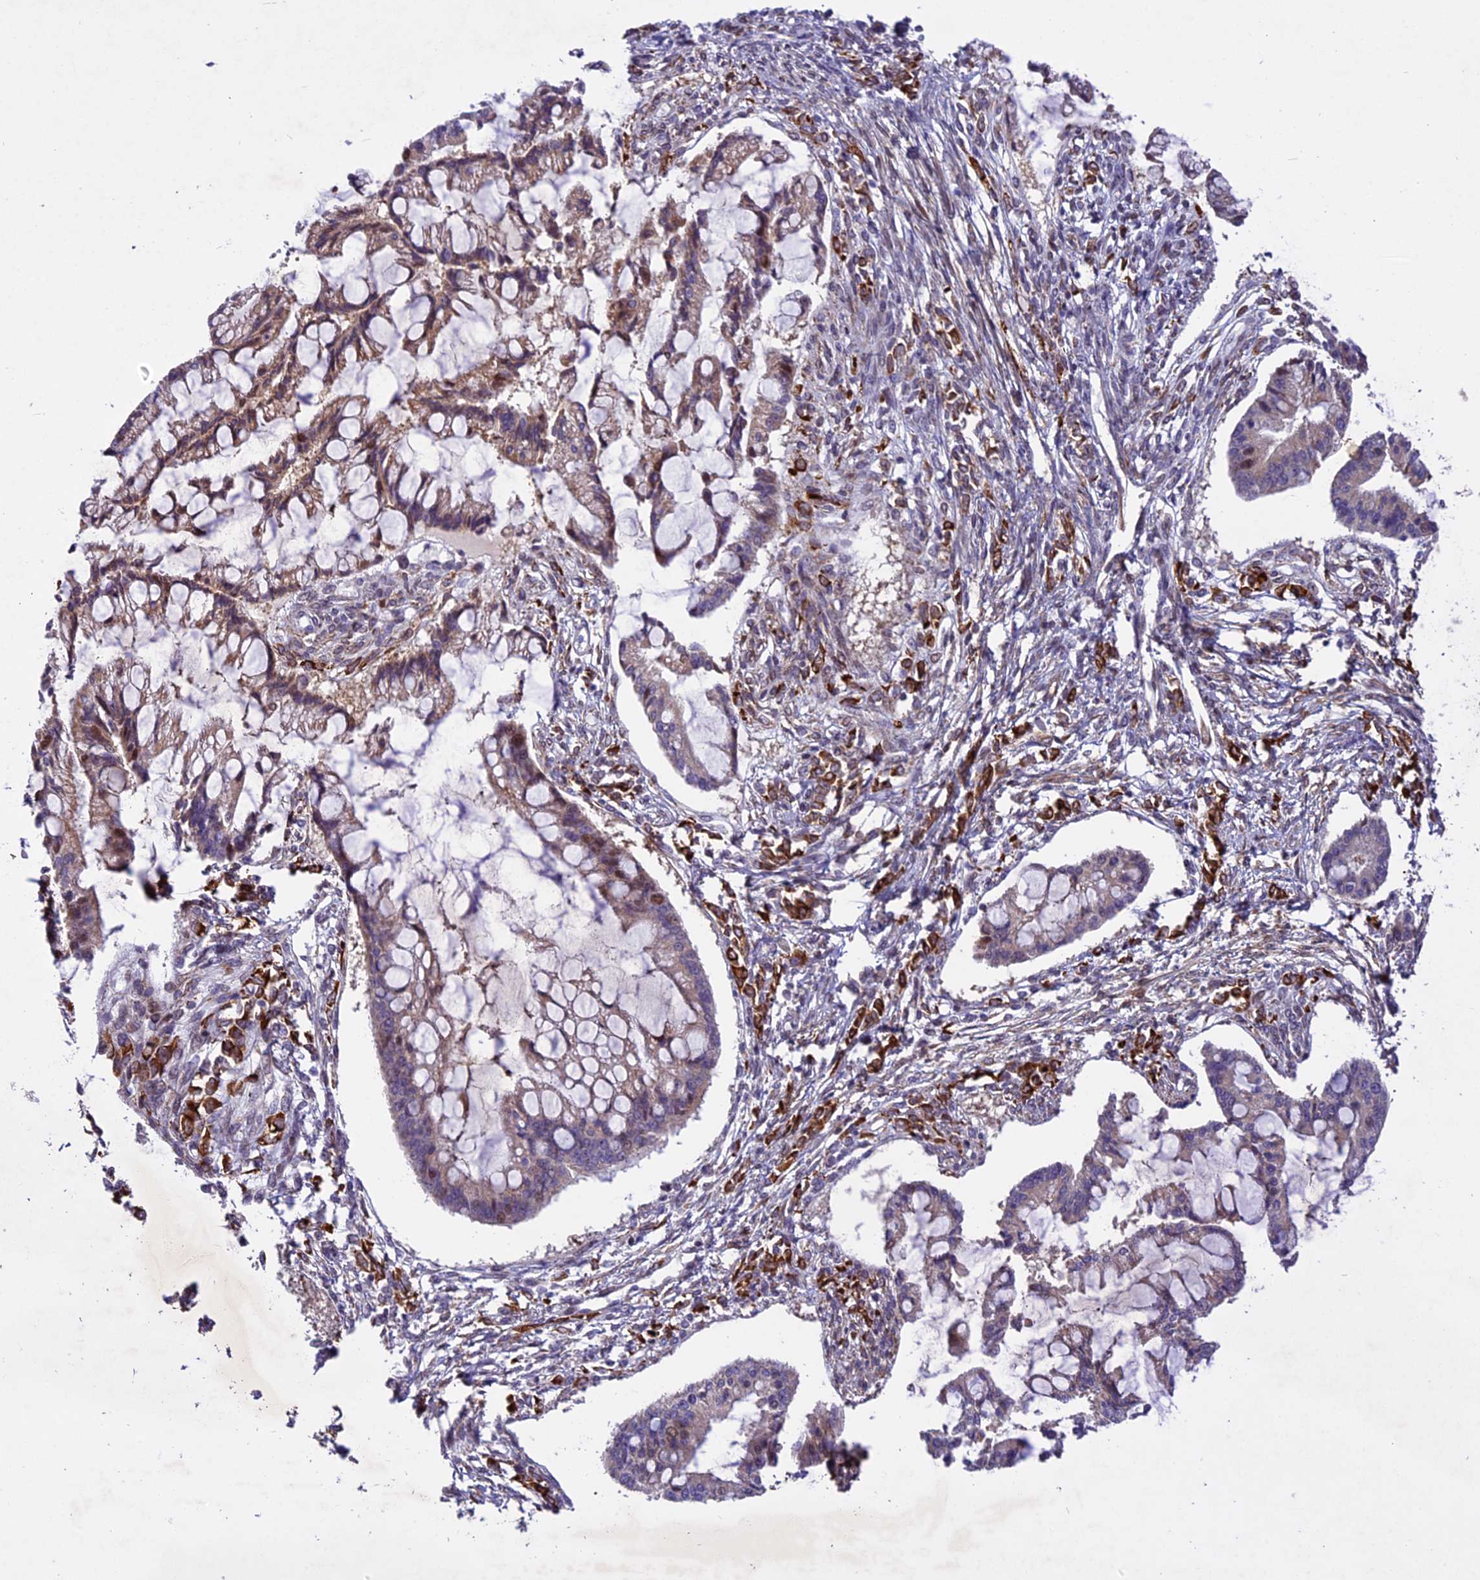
{"staining": {"intensity": "weak", "quantity": "25%-75%", "location": "cytoplasmic/membranous"}, "tissue": "ovarian cancer", "cell_type": "Tumor cells", "image_type": "cancer", "snomed": [{"axis": "morphology", "description": "Cystadenocarcinoma, mucinous, NOS"}, {"axis": "topography", "description": "Ovary"}], "caption": "Weak cytoplasmic/membranous protein positivity is present in about 25%-75% of tumor cells in ovarian cancer. (DAB IHC, brown staining for protein, blue staining for nuclei).", "gene": "MIEF2", "patient": {"sex": "female", "age": 73}}